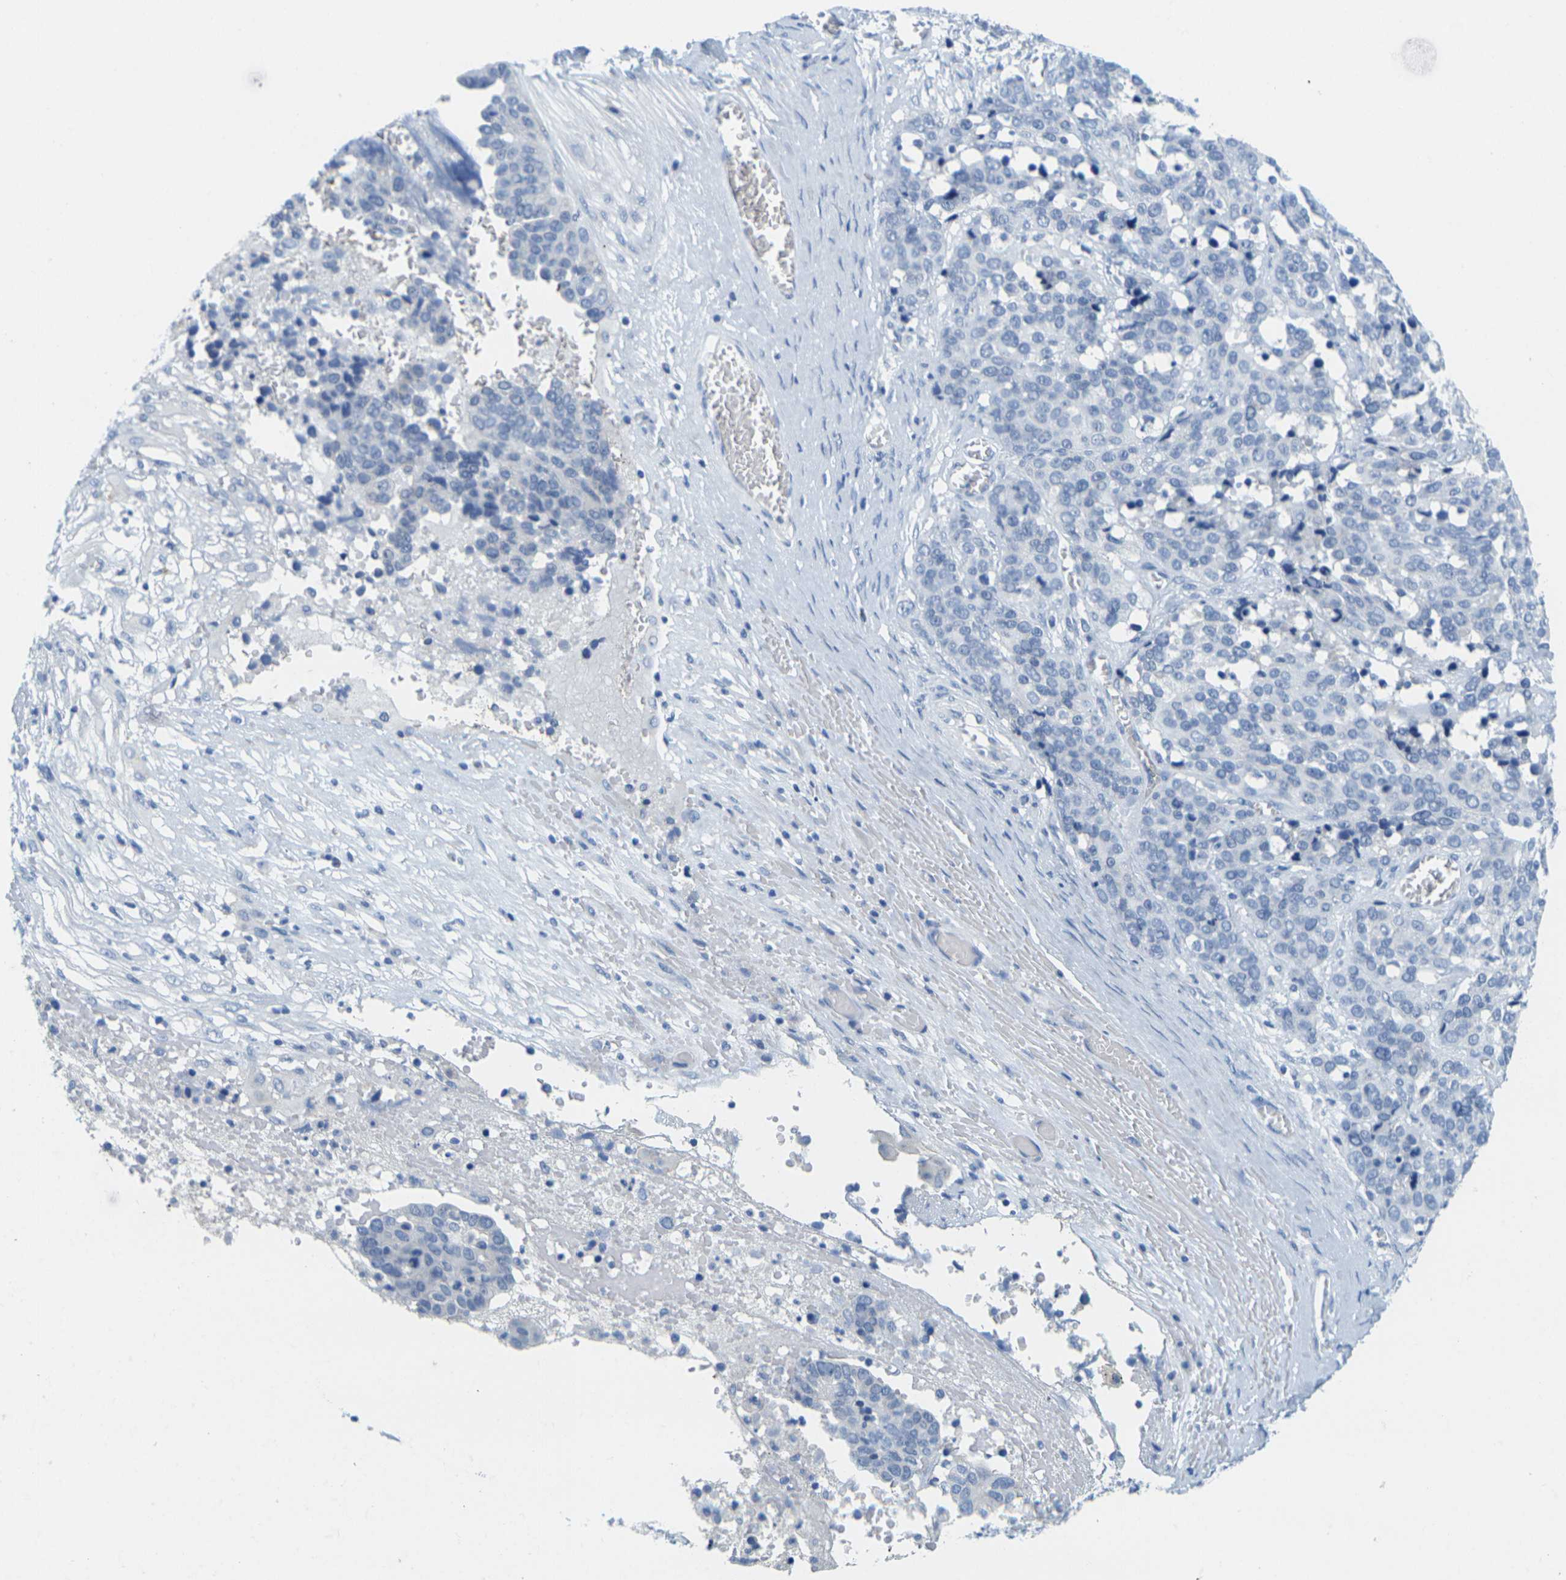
{"staining": {"intensity": "negative", "quantity": "none", "location": "none"}, "tissue": "ovarian cancer", "cell_type": "Tumor cells", "image_type": "cancer", "snomed": [{"axis": "morphology", "description": "Cystadenocarcinoma, serous, NOS"}, {"axis": "topography", "description": "Ovary"}], "caption": "Tumor cells are negative for brown protein staining in serous cystadenocarcinoma (ovarian).", "gene": "FAM3D", "patient": {"sex": "female", "age": 44}}